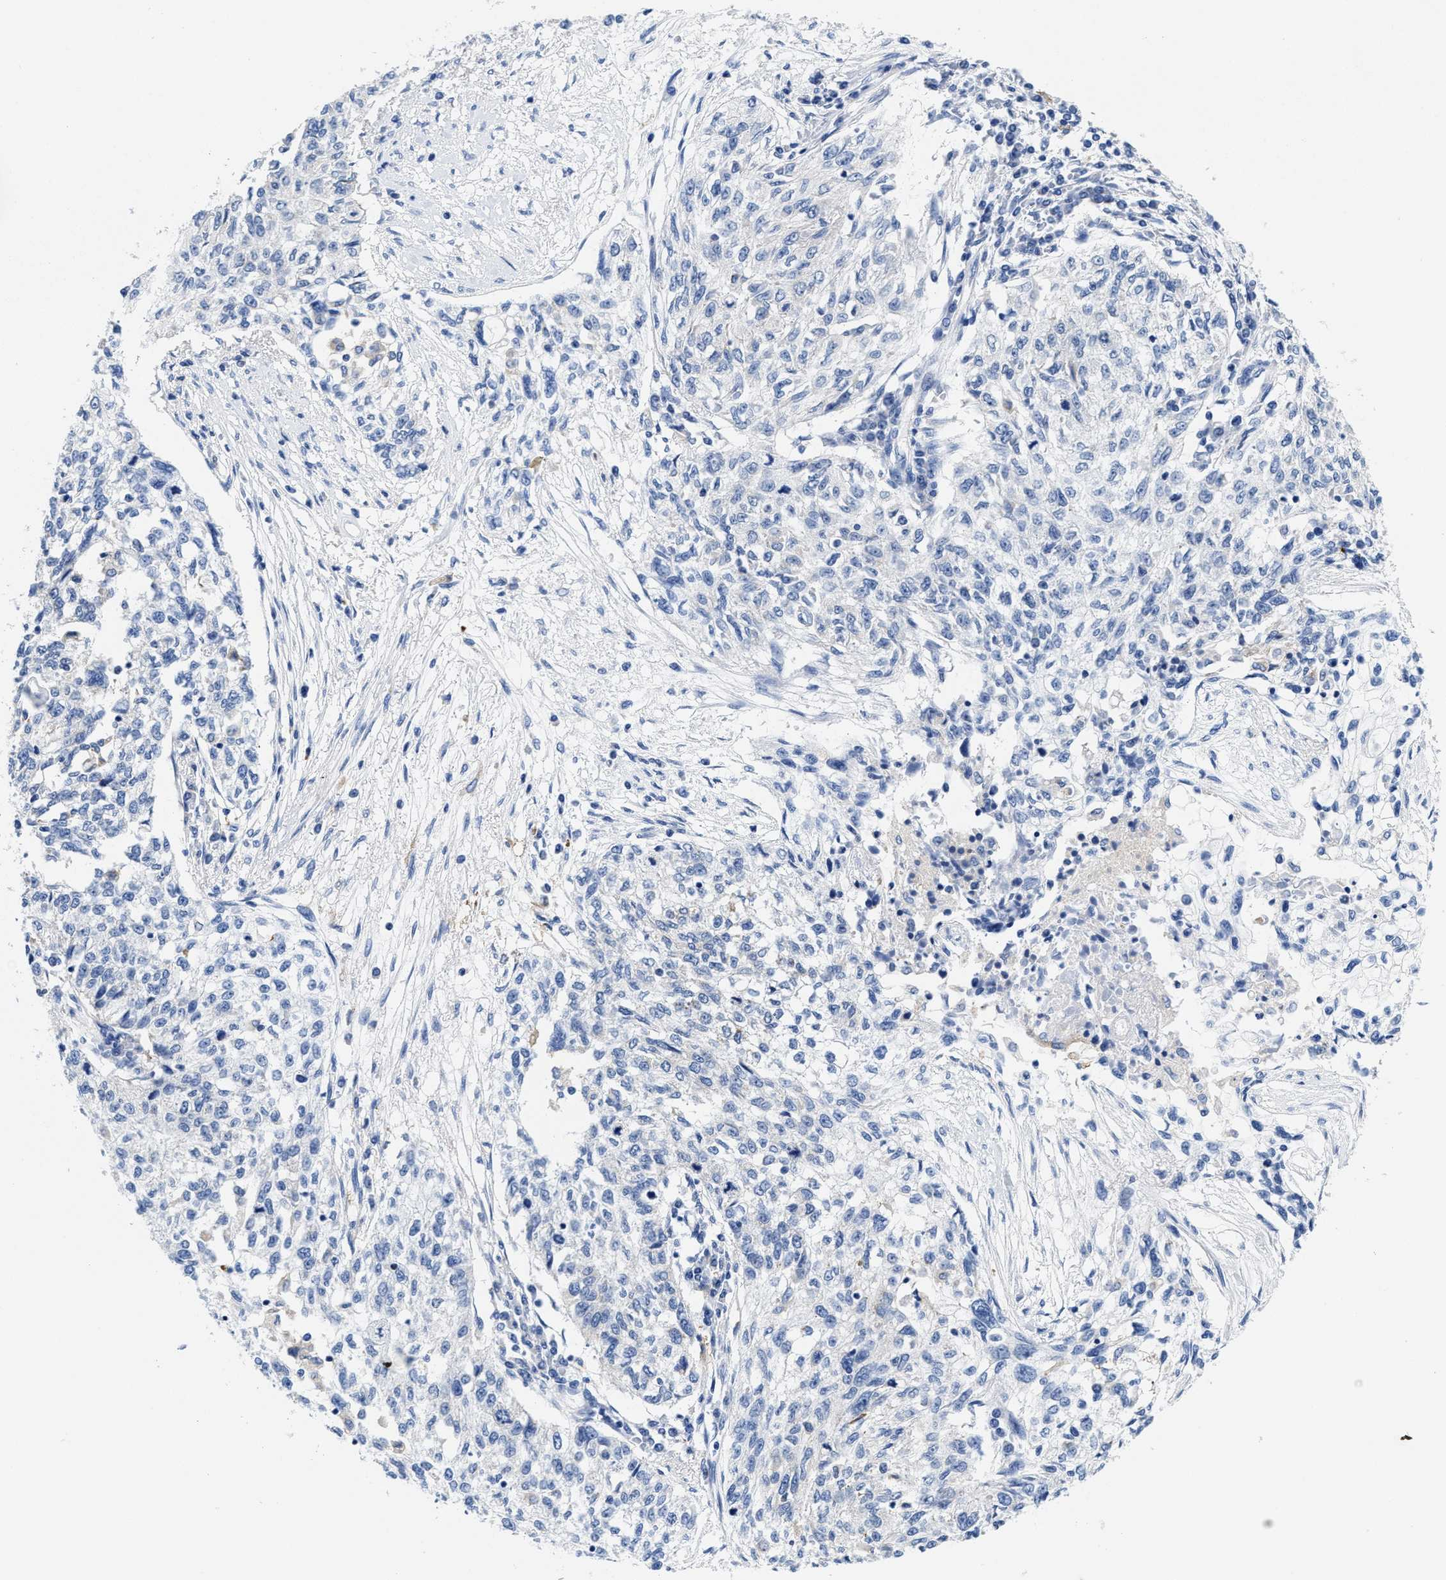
{"staining": {"intensity": "negative", "quantity": "none", "location": "none"}, "tissue": "cervical cancer", "cell_type": "Tumor cells", "image_type": "cancer", "snomed": [{"axis": "morphology", "description": "Squamous cell carcinoma, NOS"}, {"axis": "topography", "description": "Cervix"}], "caption": "The histopathology image reveals no staining of tumor cells in cervical cancer.", "gene": "TBRG4", "patient": {"sex": "female", "age": 57}}